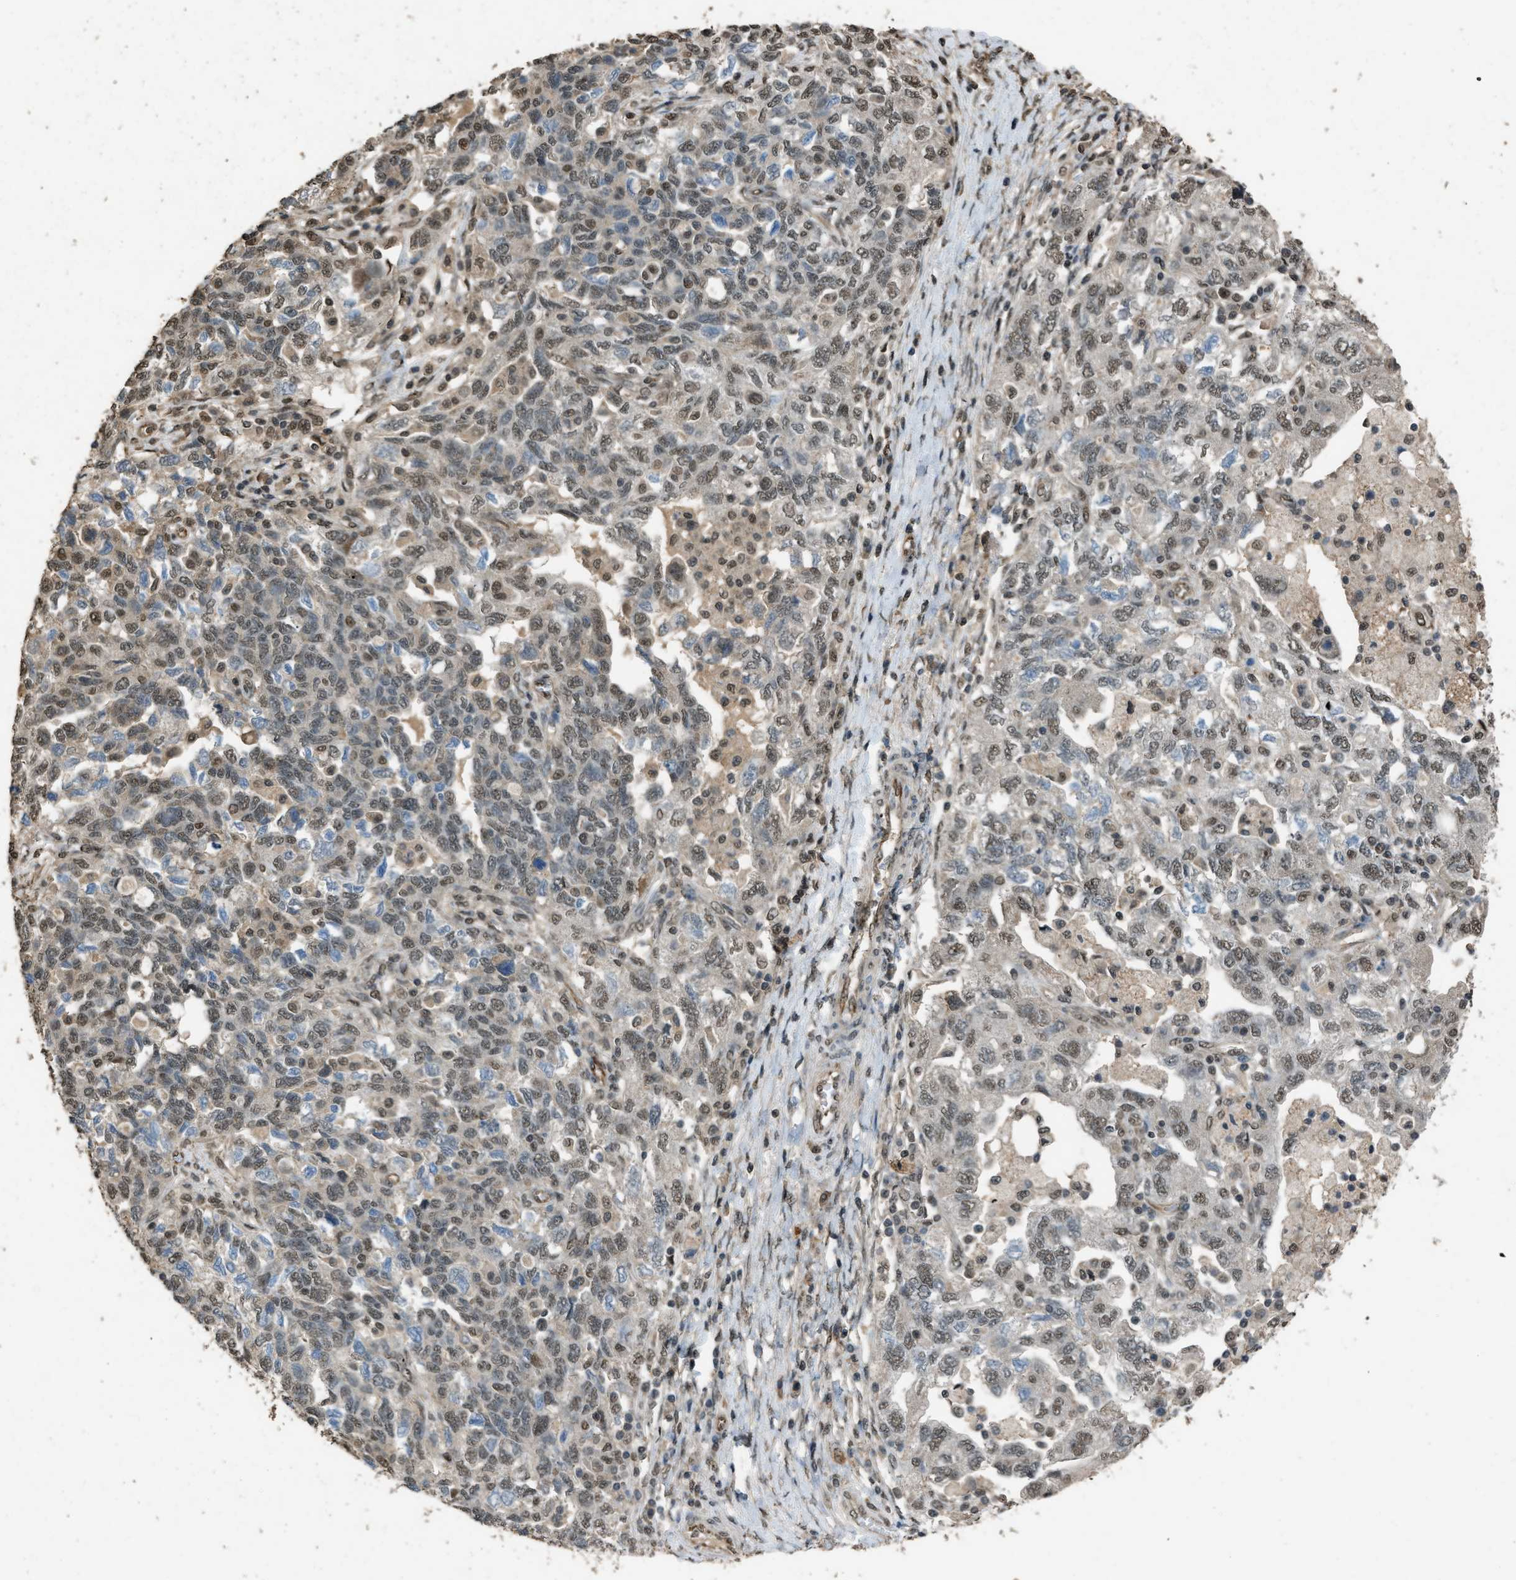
{"staining": {"intensity": "moderate", "quantity": ">75%", "location": "nuclear"}, "tissue": "ovarian cancer", "cell_type": "Tumor cells", "image_type": "cancer", "snomed": [{"axis": "morphology", "description": "Carcinoma, NOS"}, {"axis": "morphology", "description": "Cystadenocarcinoma, serous, NOS"}, {"axis": "topography", "description": "Ovary"}], "caption": "Ovarian cancer stained with immunohistochemistry reveals moderate nuclear staining in approximately >75% of tumor cells.", "gene": "SERTAD2", "patient": {"sex": "female", "age": 69}}